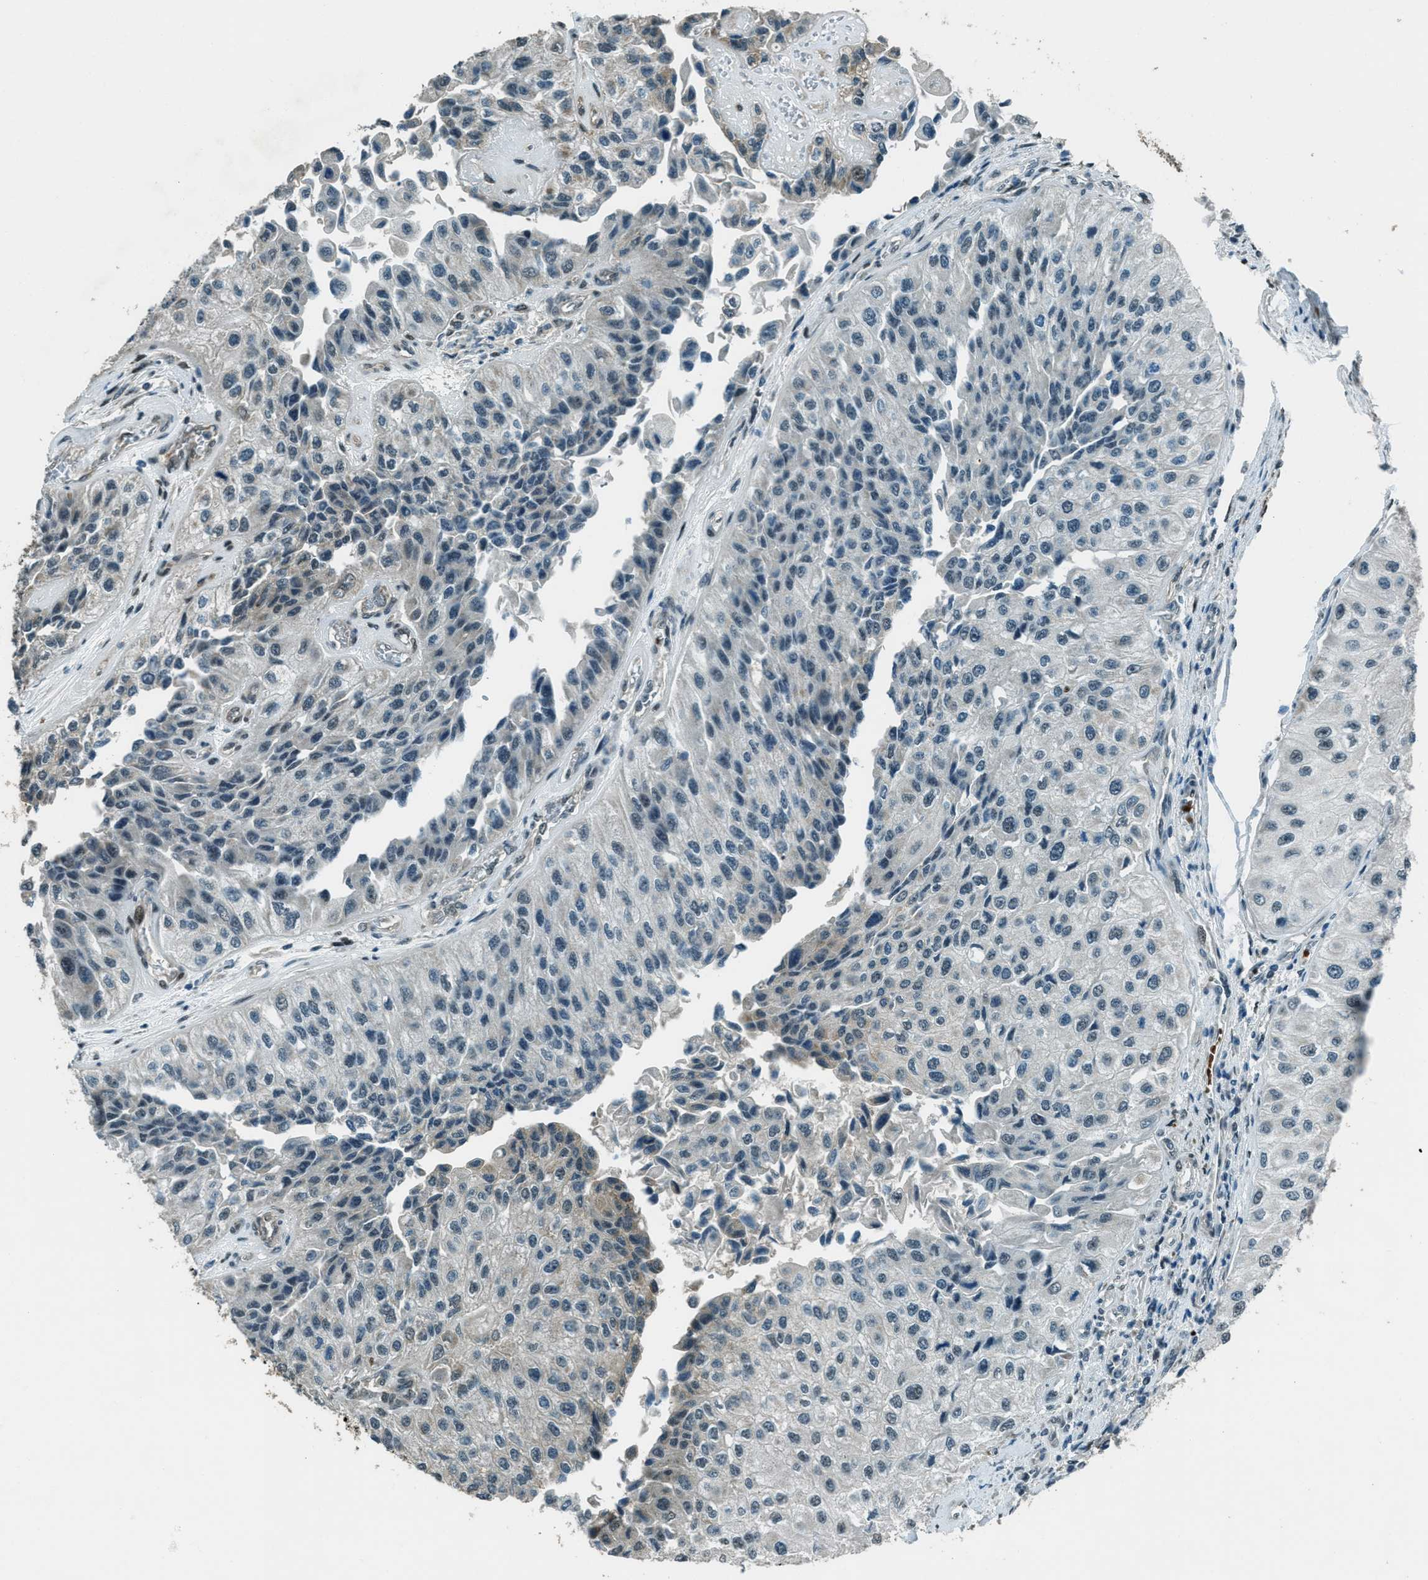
{"staining": {"intensity": "negative", "quantity": "none", "location": "none"}, "tissue": "urothelial cancer", "cell_type": "Tumor cells", "image_type": "cancer", "snomed": [{"axis": "morphology", "description": "Urothelial carcinoma, High grade"}, {"axis": "topography", "description": "Kidney"}, {"axis": "topography", "description": "Urinary bladder"}], "caption": "Immunohistochemical staining of human urothelial cancer displays no significant positivity in tumor cells. (Stains: DAB (3,3'-diaminobenzidine) immunohistochemistry (IHC) with hematoxylin counter stain, Microscopy: brightfield microscopy at high magnification).", "gene": "TARDBP", "patient": {"sex": "male", "age": 77}}